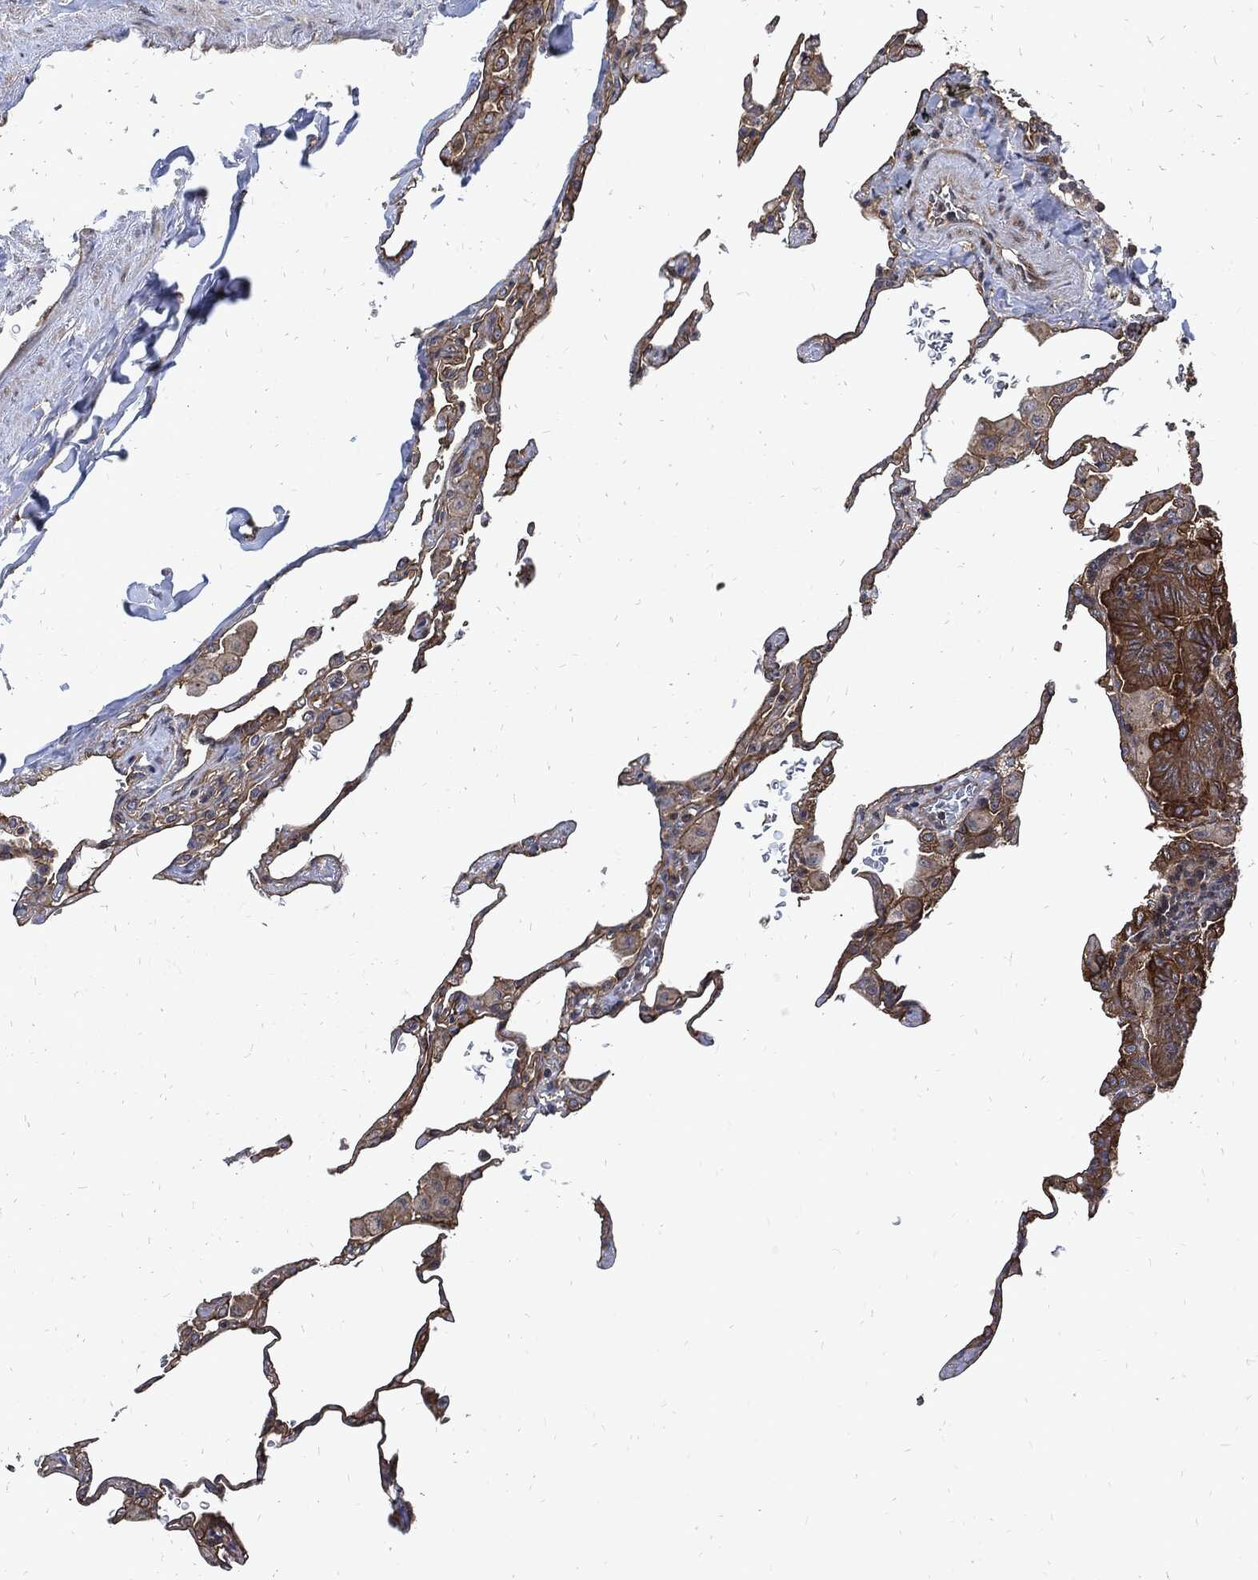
{"staining": {"intensity": "moderate", "quantity": "25%-75%", "location": "cytoplasmic/membranous"}, "tissue": "lung", "cell_type": "Alveolar cells", "image_type": "normal", "snomed": [{"axis": "morphology", "description": "Normal tissue, NOS"}, {"axis": "morphology", "description": "Adenocarcinoma, metastatic, NOS"}, {"axis": "topography", "description": "Lung"}], "caption": "Moderate cytoplasmic/membranous expression is appreciated in about 25%-75% of alveolar cells in benign lung. The staining was performed using DAB (3,3'-diaminobenzidine) to visualize the protein expression in brown, while the nuclei were stained in blue with hematoxylin (Magnification: 20x).", "gene": "DCTN1", "patient": {"sex": "male", "age": 45}}